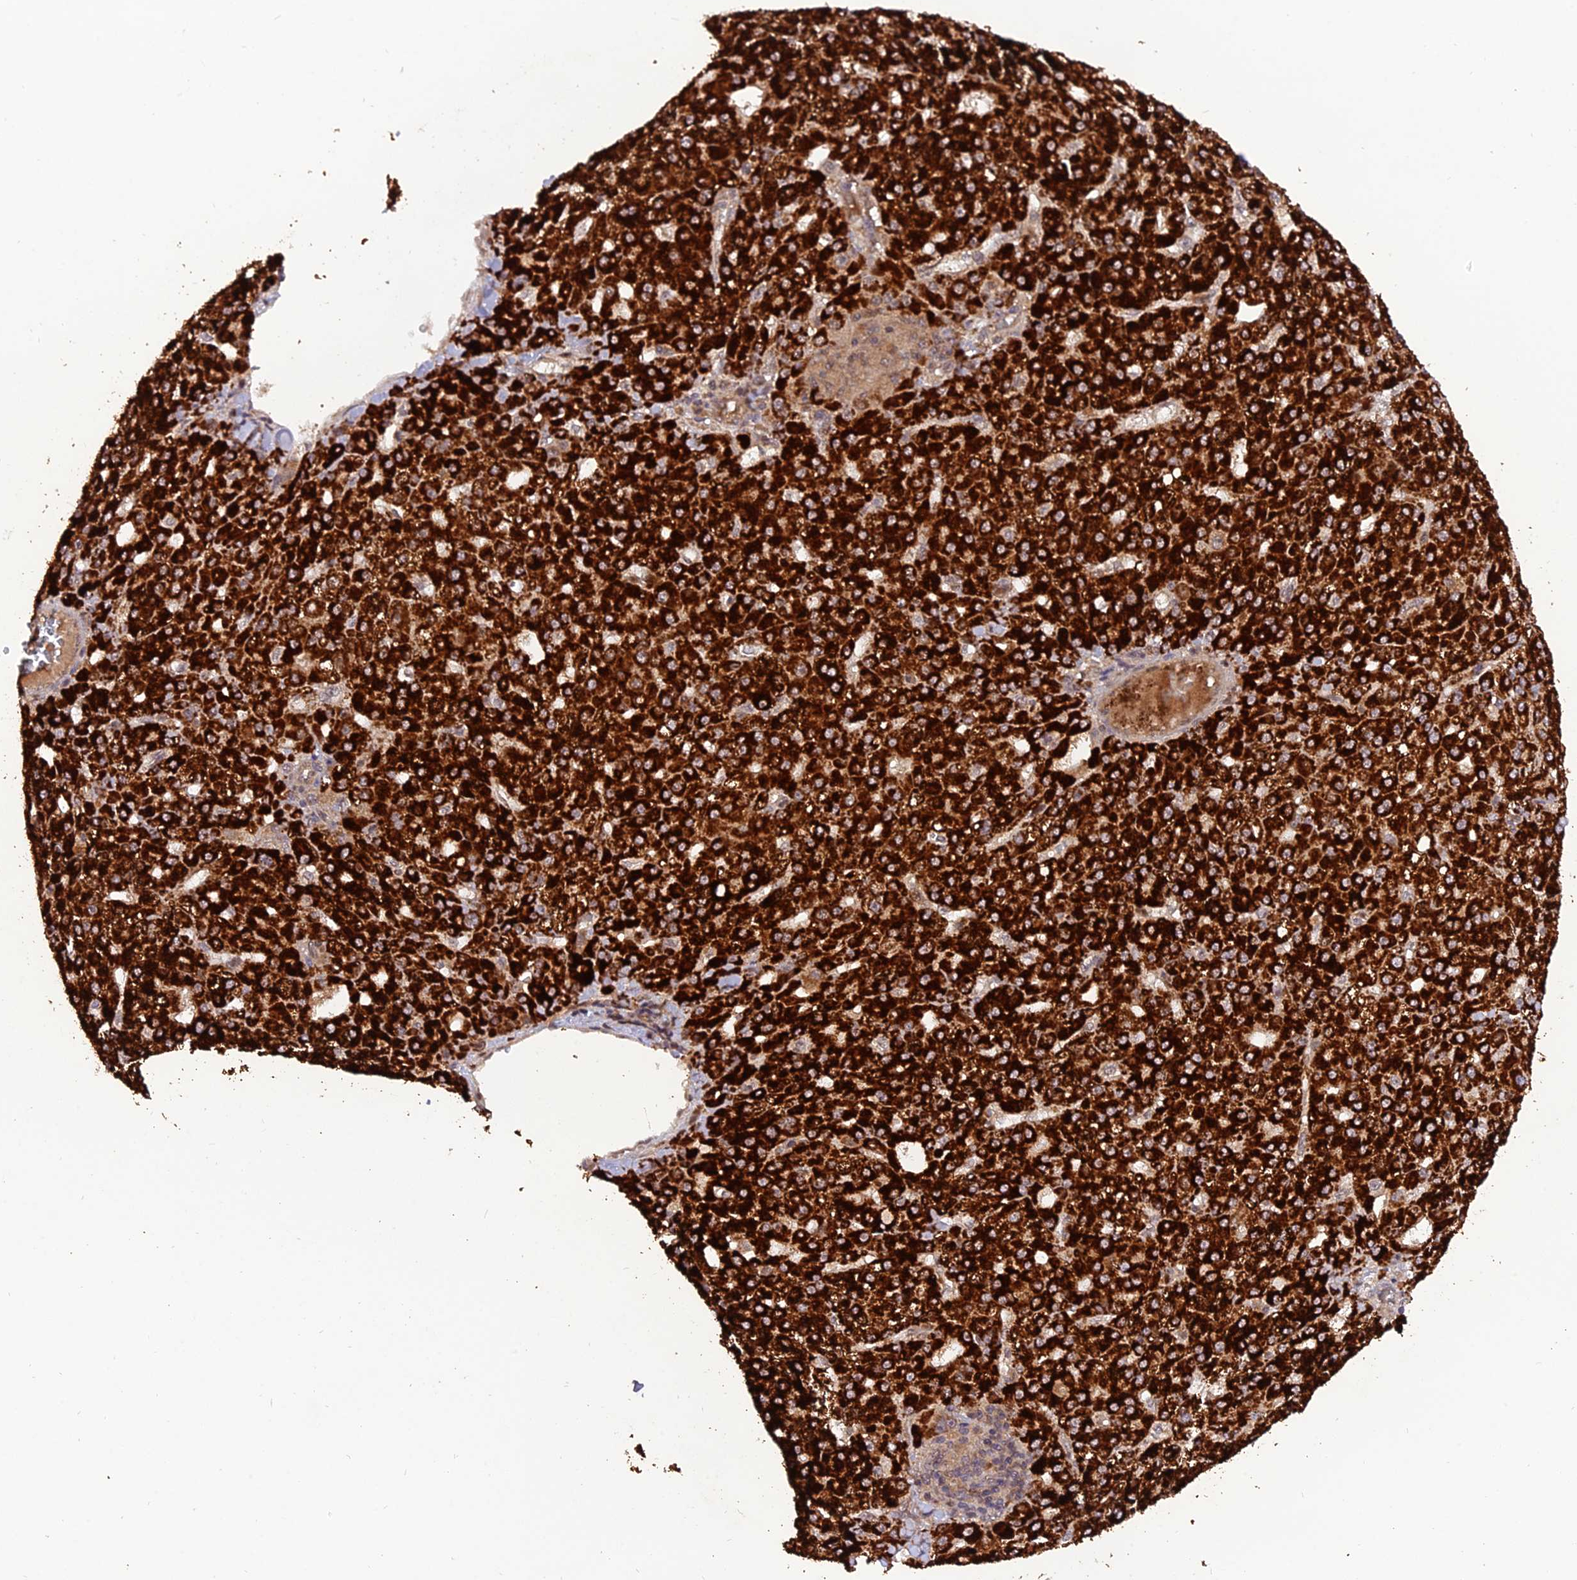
{"staining": {"intensity": "strong", "quantity": ">75%", "location": "cytoplasmic/membranous"}, "tissue": "liver cancer", "cell_type": "Tumor cells", "image_type": "cancer", "snomed": [{"axis": "morphology", "description": "Carcinoma, Hepatocellular, NOS"}, {"axis": "topography", "description": "Liver"}], "caption": "IHC (DAB (3,3'-diaminobenzidine)) staining of human liver hepatocellular carcinoma demonstrates strong cytoplasmic/membranous protein staining in approximately >75% of tumor cells.", "gene": "REV1", "patient": {"sex": "male", "age": 67}}